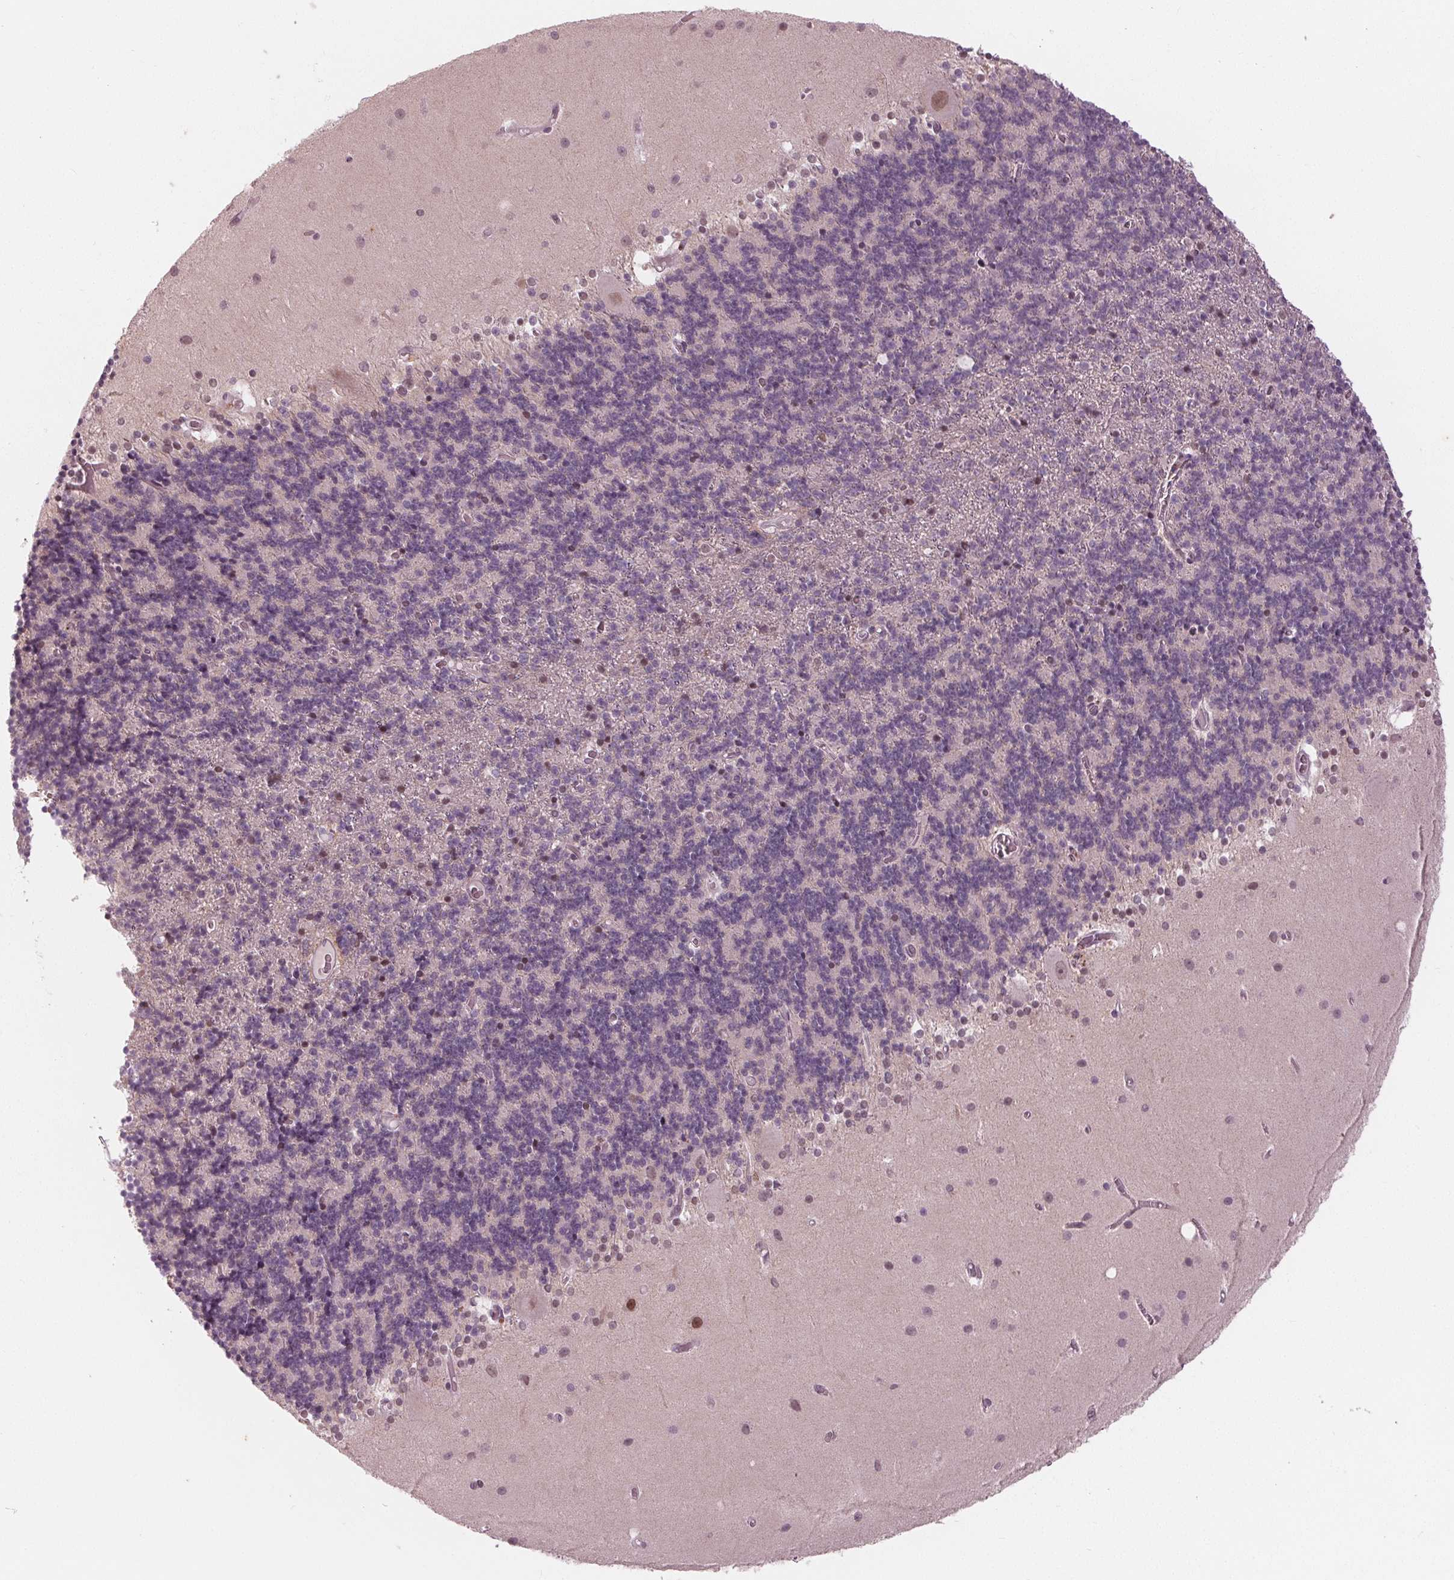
{"staining": {"intensity": "negative", "quantity": "none", "location": "none"}, "tissue": "cerebellum", "cell_type": "Cells in granular layer", "image_type": "normal", "snomed": [{"axis": "morphology", "description": "Normal tissue, NOS"}, {"axis": "topography", "description": "Cerebellum"}], "caption": "Cerebellum stained for a protein using IHC reveals no positivity cells in granular layer.", "gene": "DNMT3L", "patient": {"sex": "male", "age": 70}}